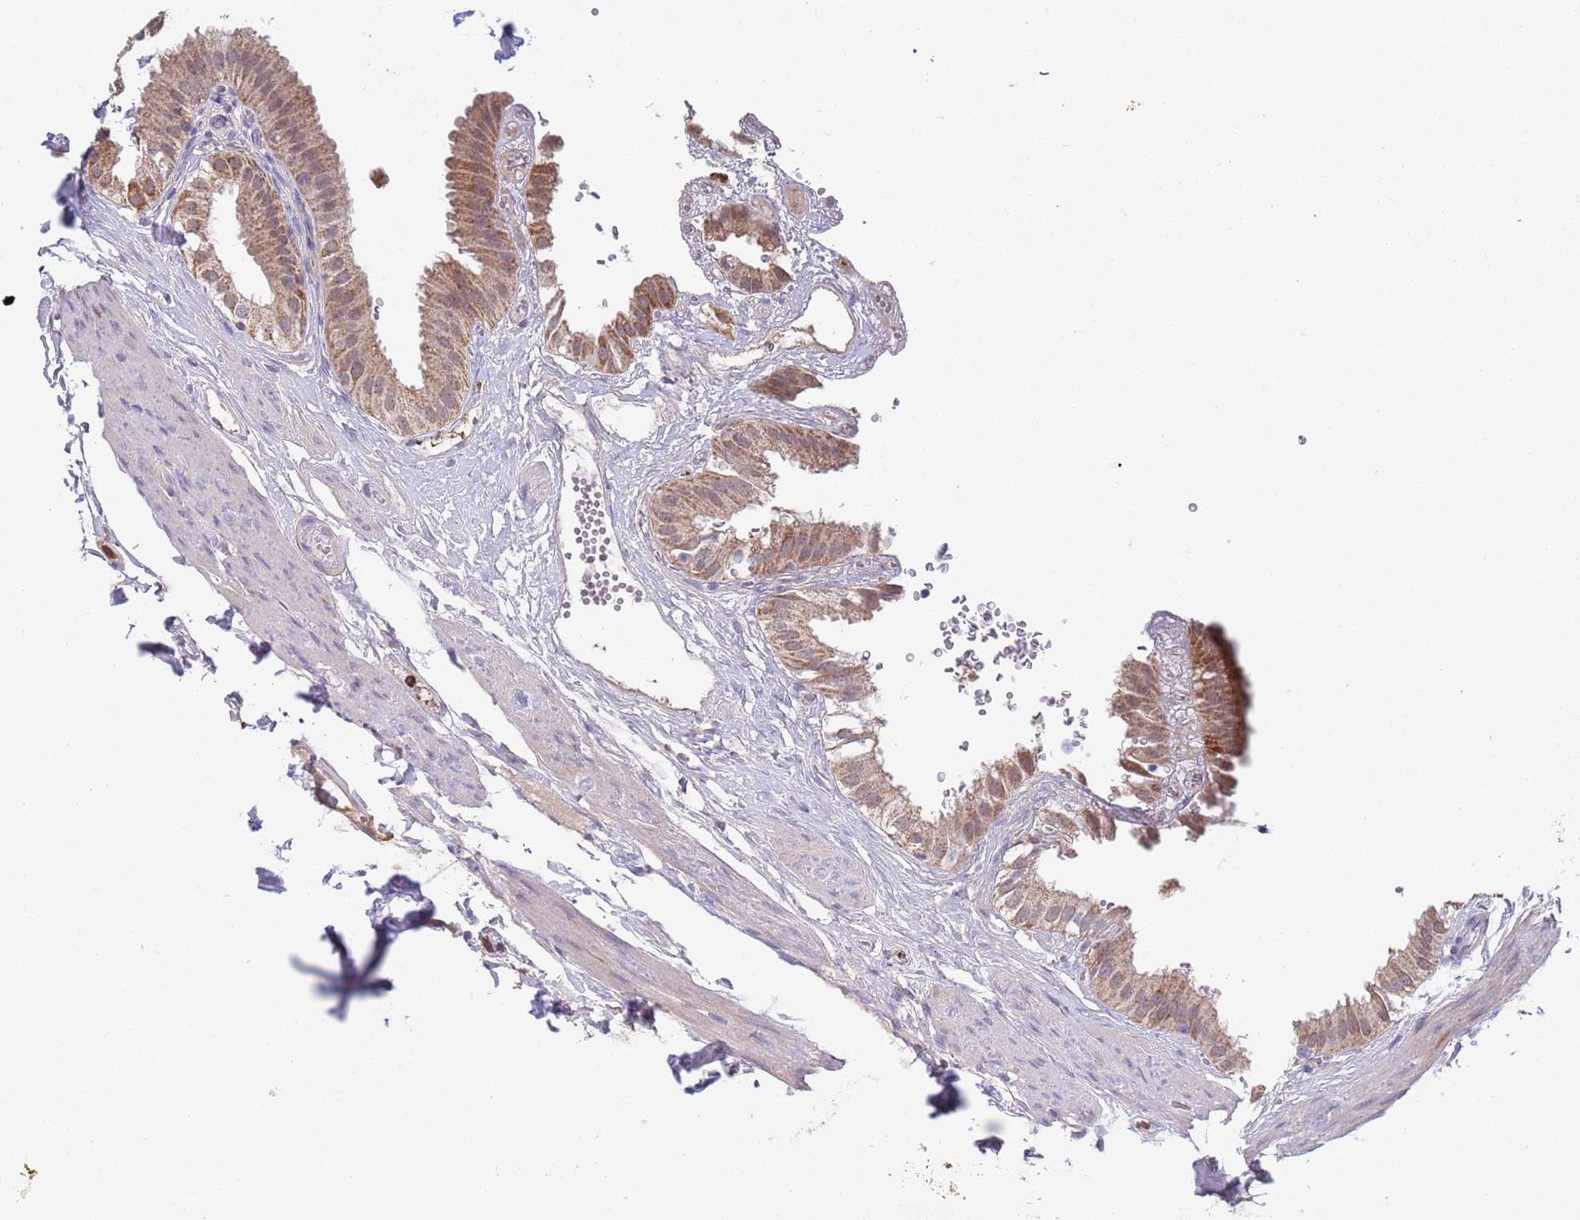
{"staining": {"intensity": "moderate", "quantity": "25%-75%", "location": "cytoplasmic/membranous"}, "tissue": "gallbladder", "cell_type": "Glandular cells", "image_type": "normal", "snomed": [{"axis": "morphology", "description": "Normal tissue, NOS"}, {"axis": "topography", "description": "Gallbladder"}], "caption": "DAB (3,3'-diaminobenzidine) immunohistochemical staining of normal human gallbladder displays moderate cytoplasmic/membranous protein expression in about 25%-75% of glandular cells.", "gene": "DDT", "patient": {"sex": "female", "age": 61}}